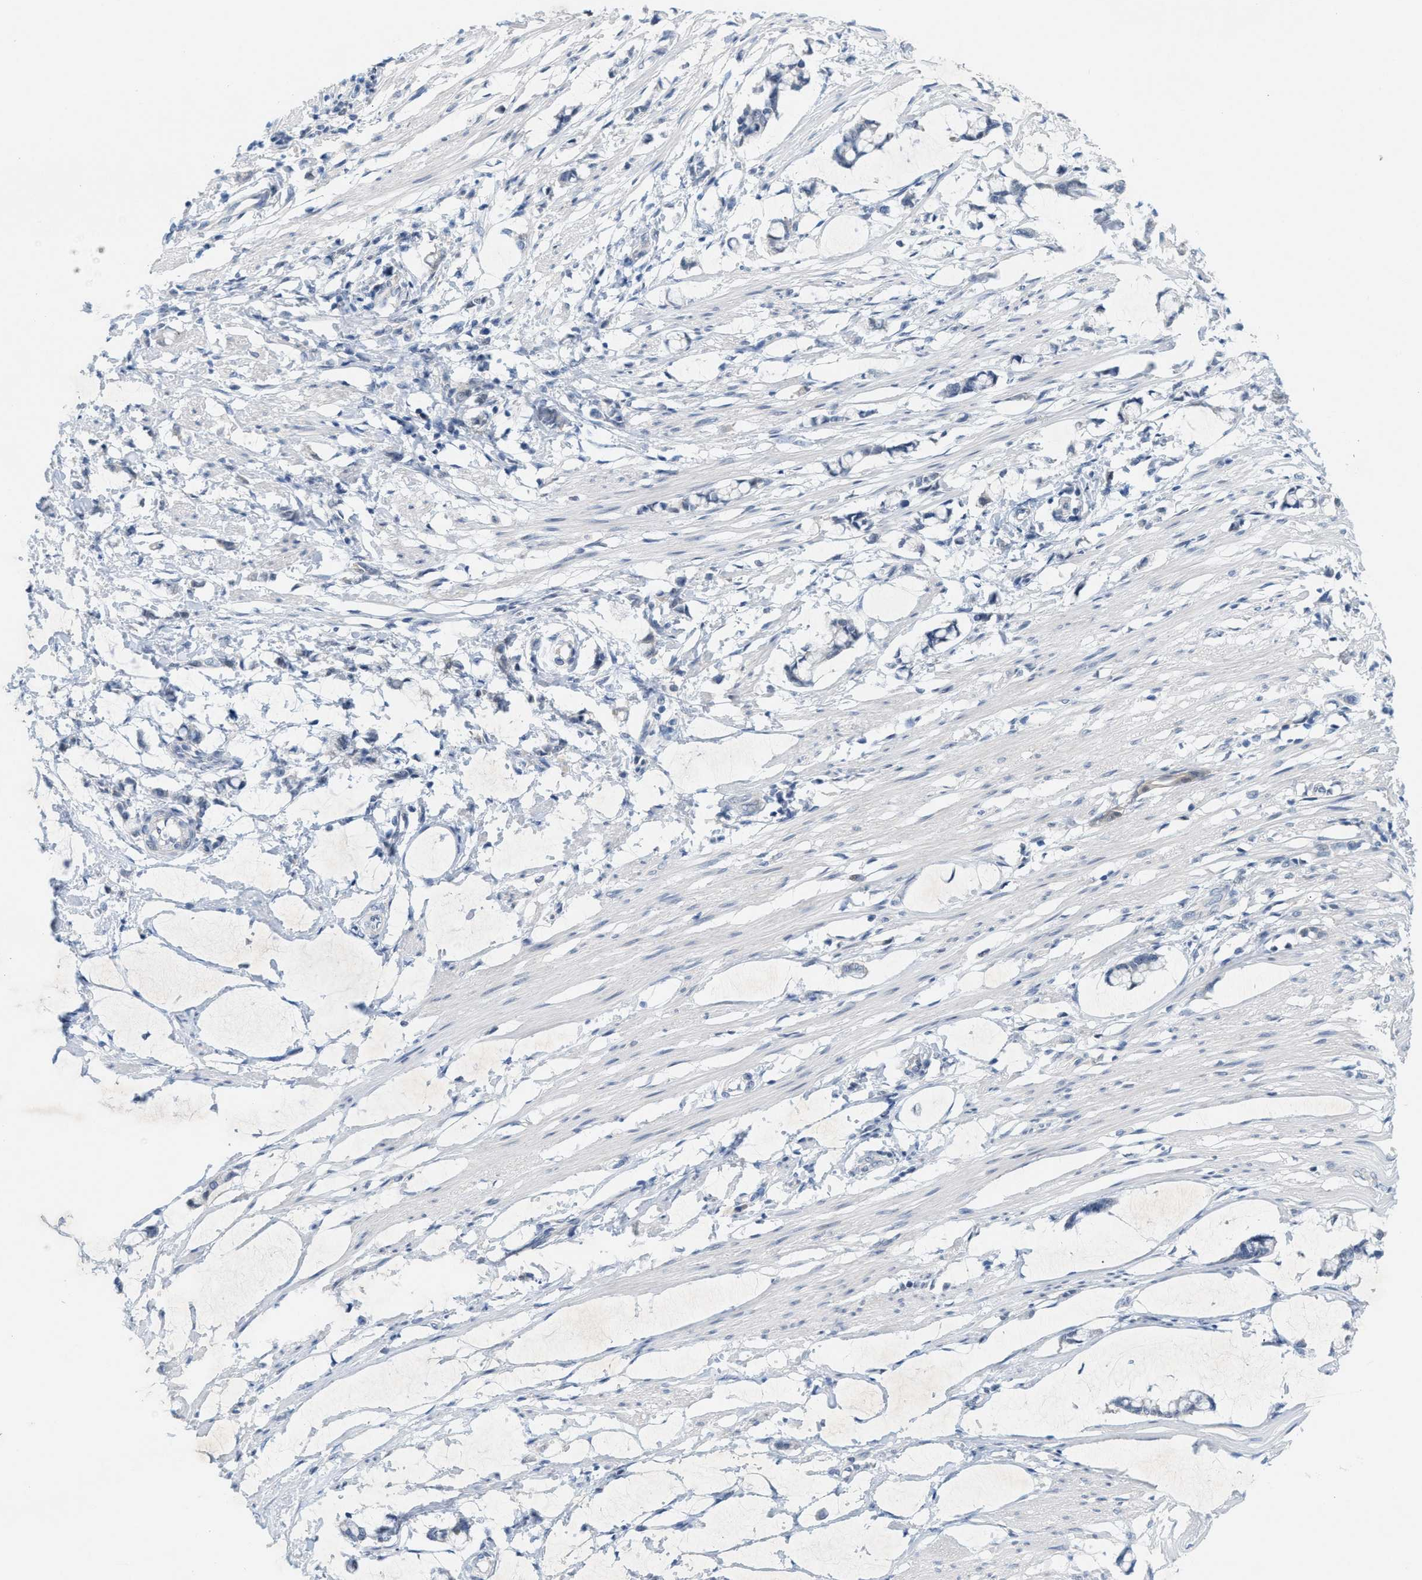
{"staining": {"intensity": "negative", "quantity": "none", "location": "none"}, "tissue": "smooth muscle", "cell_type": "Smooth muscle cells", "image_type": "normal", "snomed": [{"axis": "morphology", "description": "Normal tissue, NOS"}, {"axis": "morphology", "description": "Adenocarcinoma, NOS"}, {"axis": "topography", "description": "Smooth muscle"}, {"axis": "topography", "description": "Colon"}], "caption": "IHC histopathology image of benign smooth muscle: human smooth muscle stained with DAB shows no significant protein positivity in smooth muscle cells.", "gene": "WIPI2", "patient": {"sex": "male", "age": 14}}